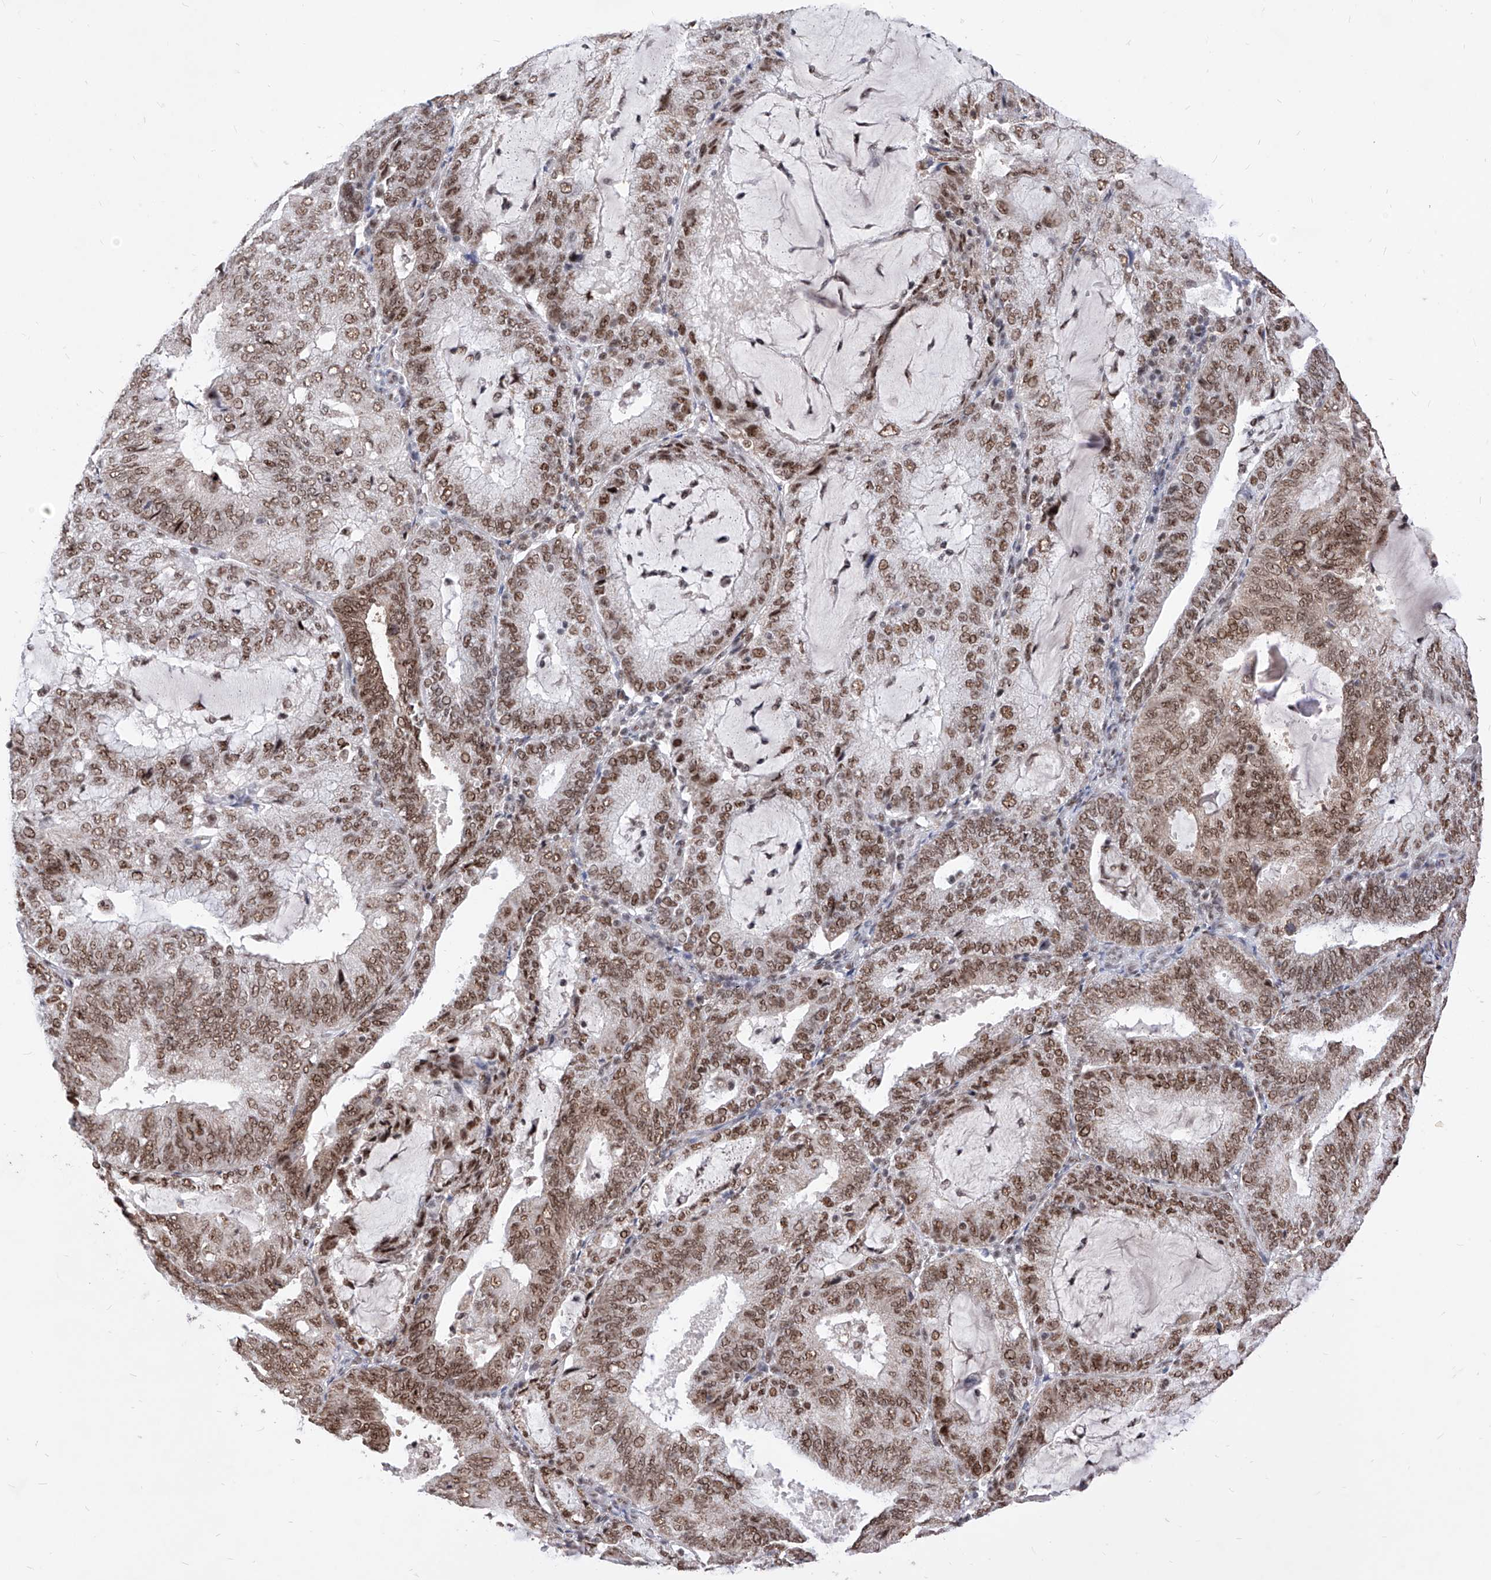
{"staining": {"intensity": "moderate", "quantity": ">75%", "location": "nuclear"}, "tissue": "endometrial cancer", "cell_type": "Tumor cells", "image_type": "cancer", "snomed": [{"axis": "morphology", "description": "Adenocarcinoma, NOS"}, {"axis": "topography", "description": "Endometrium"}], "caption": "Moderate nuclear protein positivity is seen in approximately >75% of tumor cells in endometrial cancer (adenocarcinoma). The staining was performed using DAB (3,3'-diaminobenzidine), with brown indicating positive protein expression. Nuclei are stained blue with hematoxylin.", "gene": "PHF5A", "patient": {"sex": "female", "age": 81}}